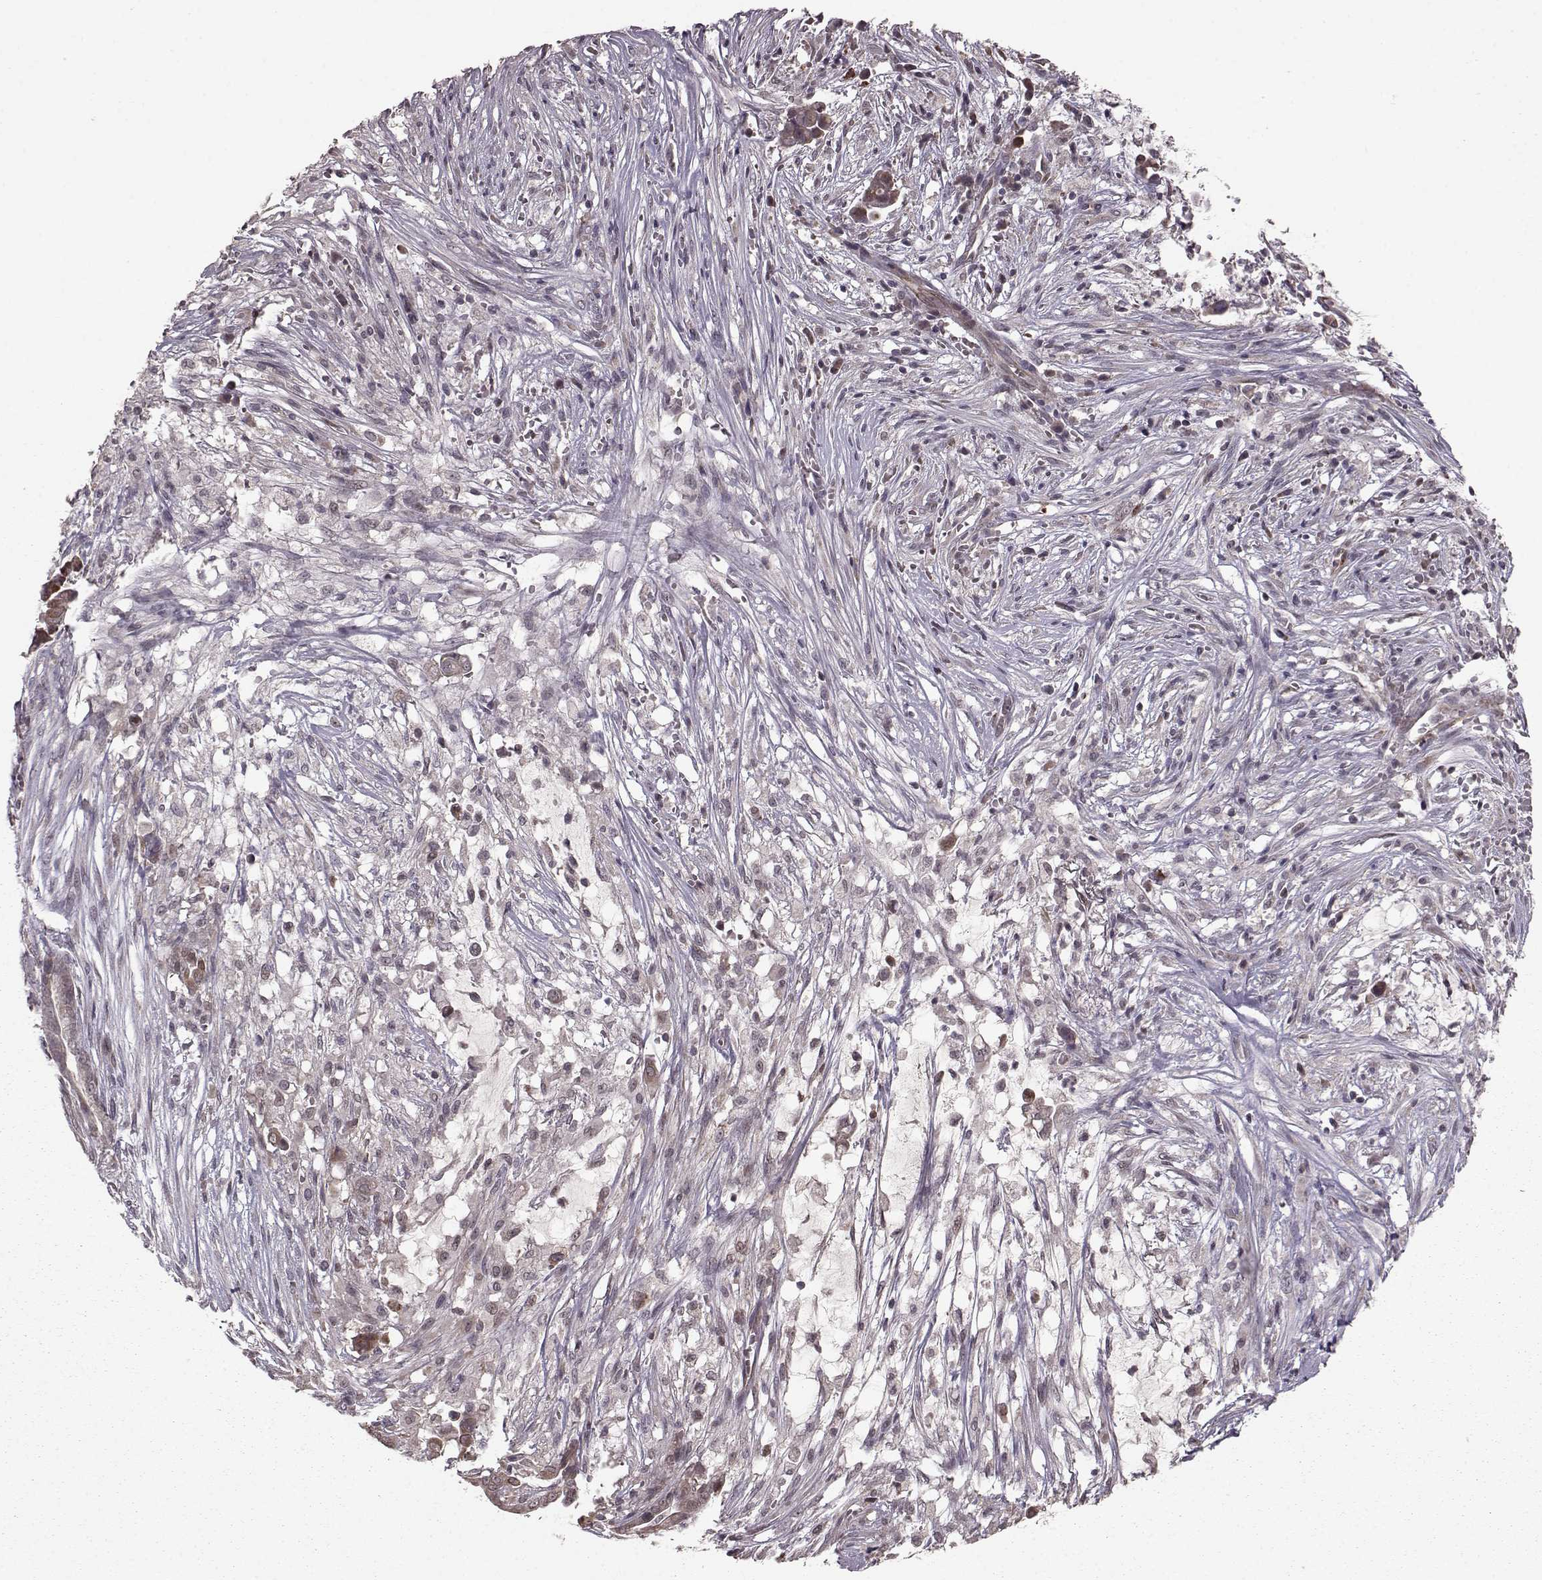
{"staining": {"intensity": "weak", "quantity": "25%-75%", "location": "cytoplasmic/membranous"}, "tissue": "pancreatic cancer", "cell_type": "Tumor cells", "image_type": "cancer", "snomed": [{"axis": "morphology", "description": "Adenocarcinoma, NOS"}, {"axis": "topography", "description": "Pancreas"}], "caption": "Adenocarcinoma (pancreatic) stained with DAB (3,3'-diaminobenzidine) immunohistochemistry reveals low levels of weak cytoplasmic/membranous staining in approximately 25%-75% of tumor cells.", "gene": "ELOVL5", "patient": {"sex": "male", "age": 61}}